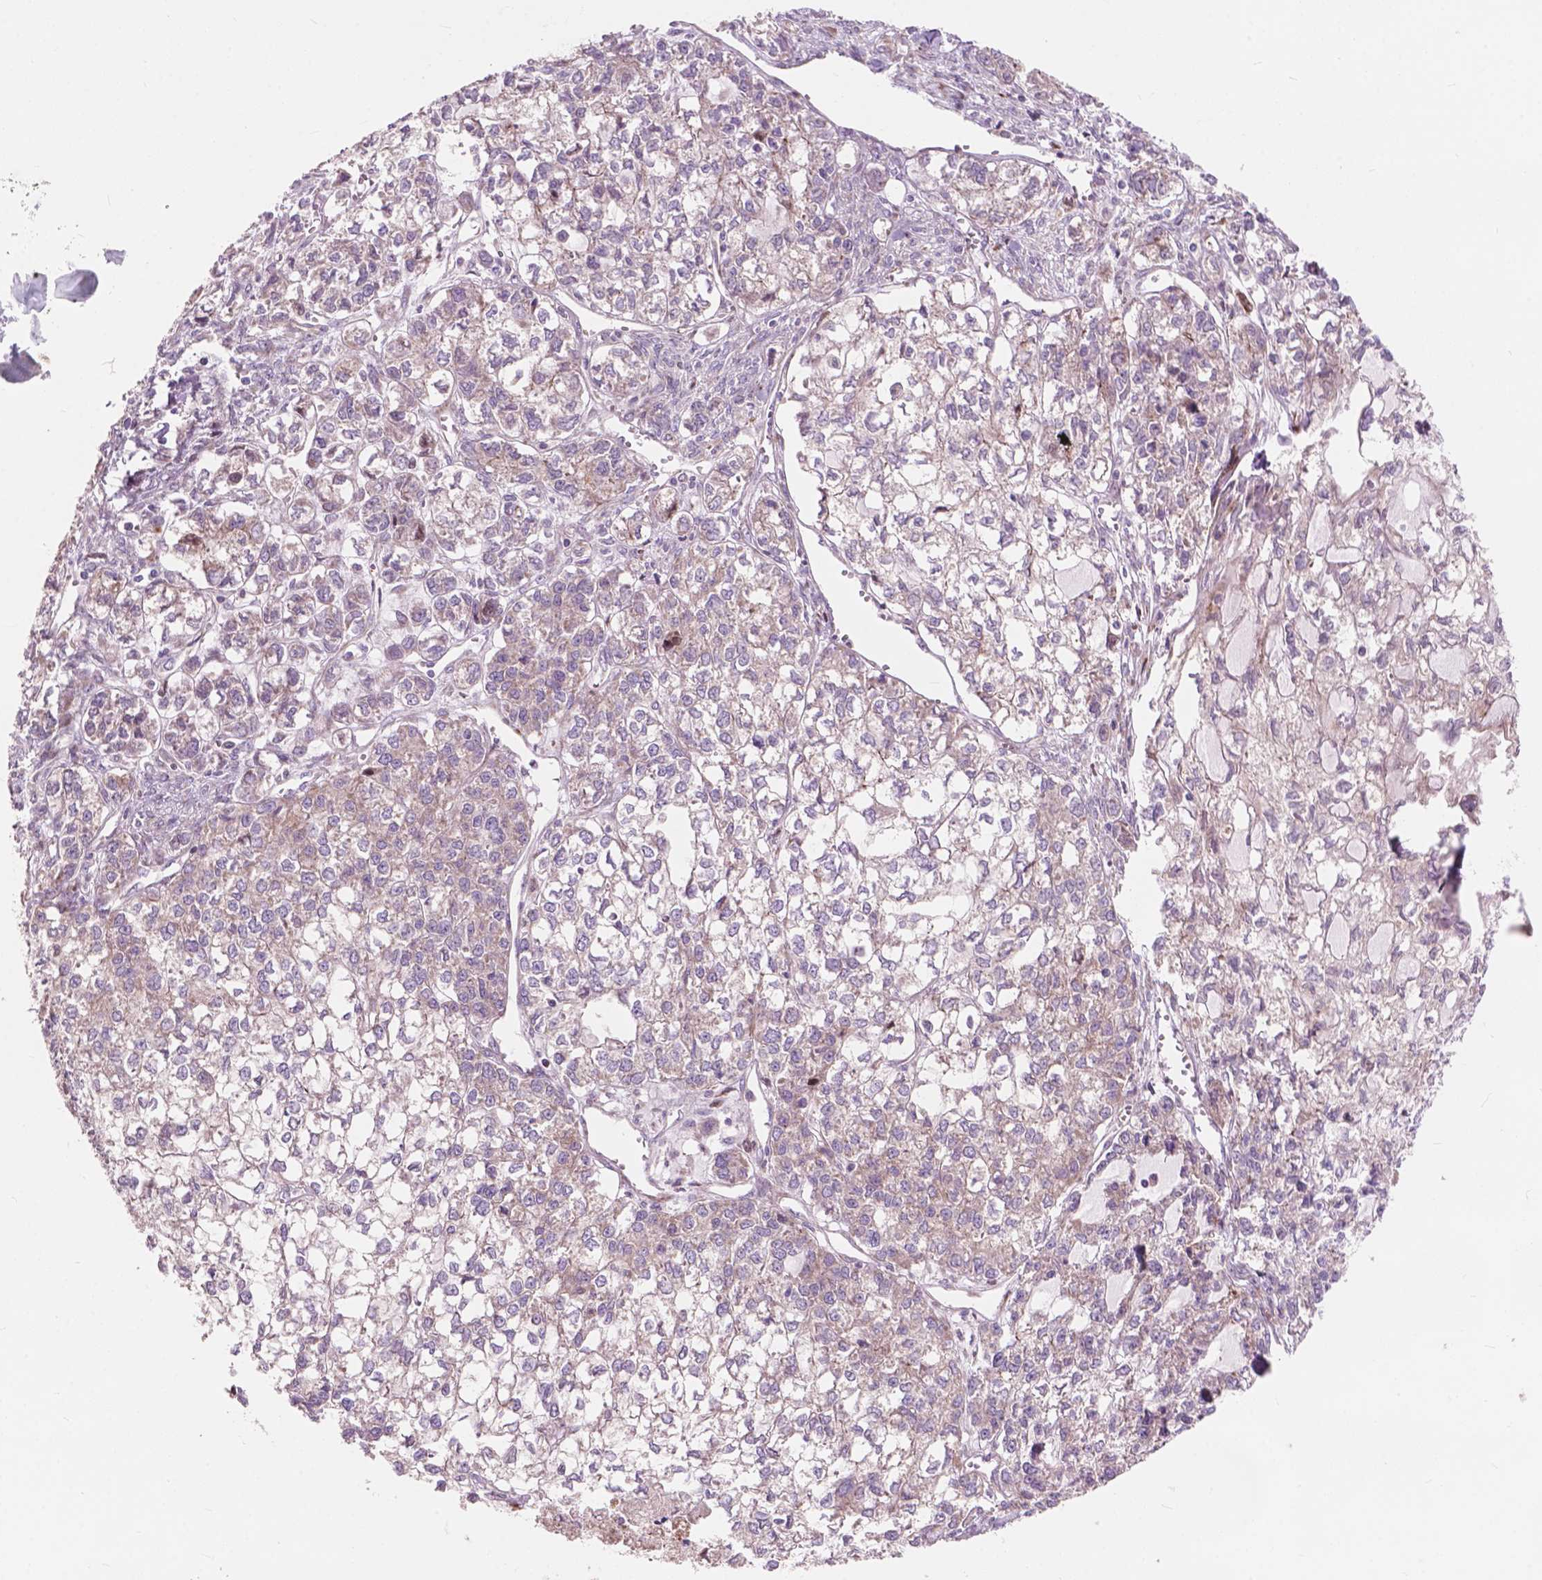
{"staining": {"intensity": "weak", "quantity": "<25%", "location": "cytoplasmic/membranous"}, "tissue": "ovarian cancer", "cell_type": "Tumor cells", "image_type": "cancer", "snomed": [{"axis": "morphology", "description": "Carcinoma, endometroid"}, {"axis": "topography", "description": "Ovary"}], "caption": "IHC of human endometroid carcinoma (ovarian) displays no expression in tumor cells. (Stains: DAB (3,3'-diaminobenzidine) immunohistochemistry with hematoxylin counter stain, Microscopy: brightfield microscopy at high magnification).", "gene": "MORN1", "patient": {"sex": "female", "age": 64}}